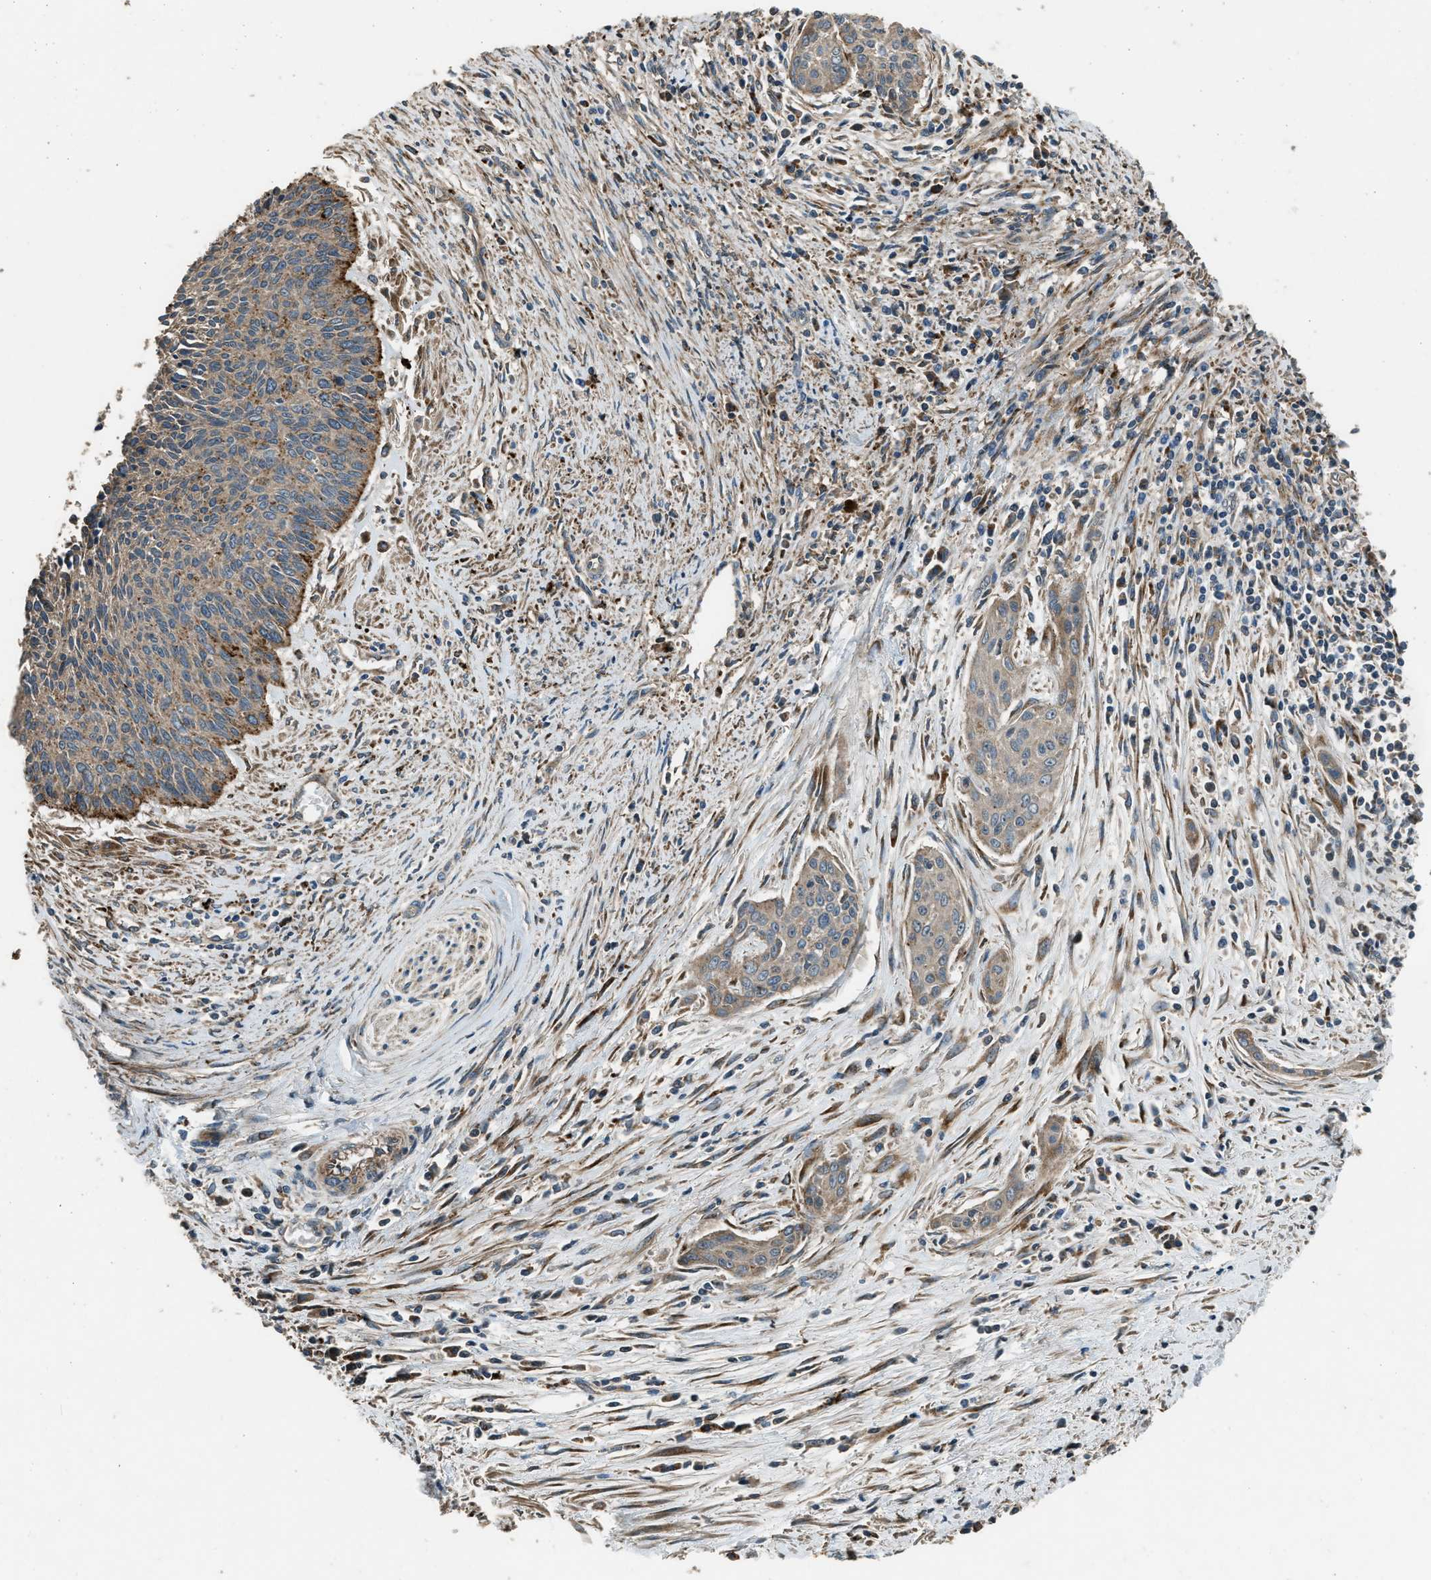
{"staining": {"intensity": "weak", "quantity": ">75%", "location": "cytoplasmic/membranous"}, "tissue": "cervical cancer", "cell_type": "Tumor cells", "image_type": "cancer", "snomed": [{"axis": "morphology", "description": "Squamous cell carcinoma, NOS"}, {"axis": "topography", "description": "Cervix"}], "caption": "A photomicrograph of human squamous cell carcinoma (cervical) stained for a protein exhibits weak cytoplasmic/membranous brown staining in tumor cells.", "gene": "GGH", "patient": {"sex": "female", "age": 55}}